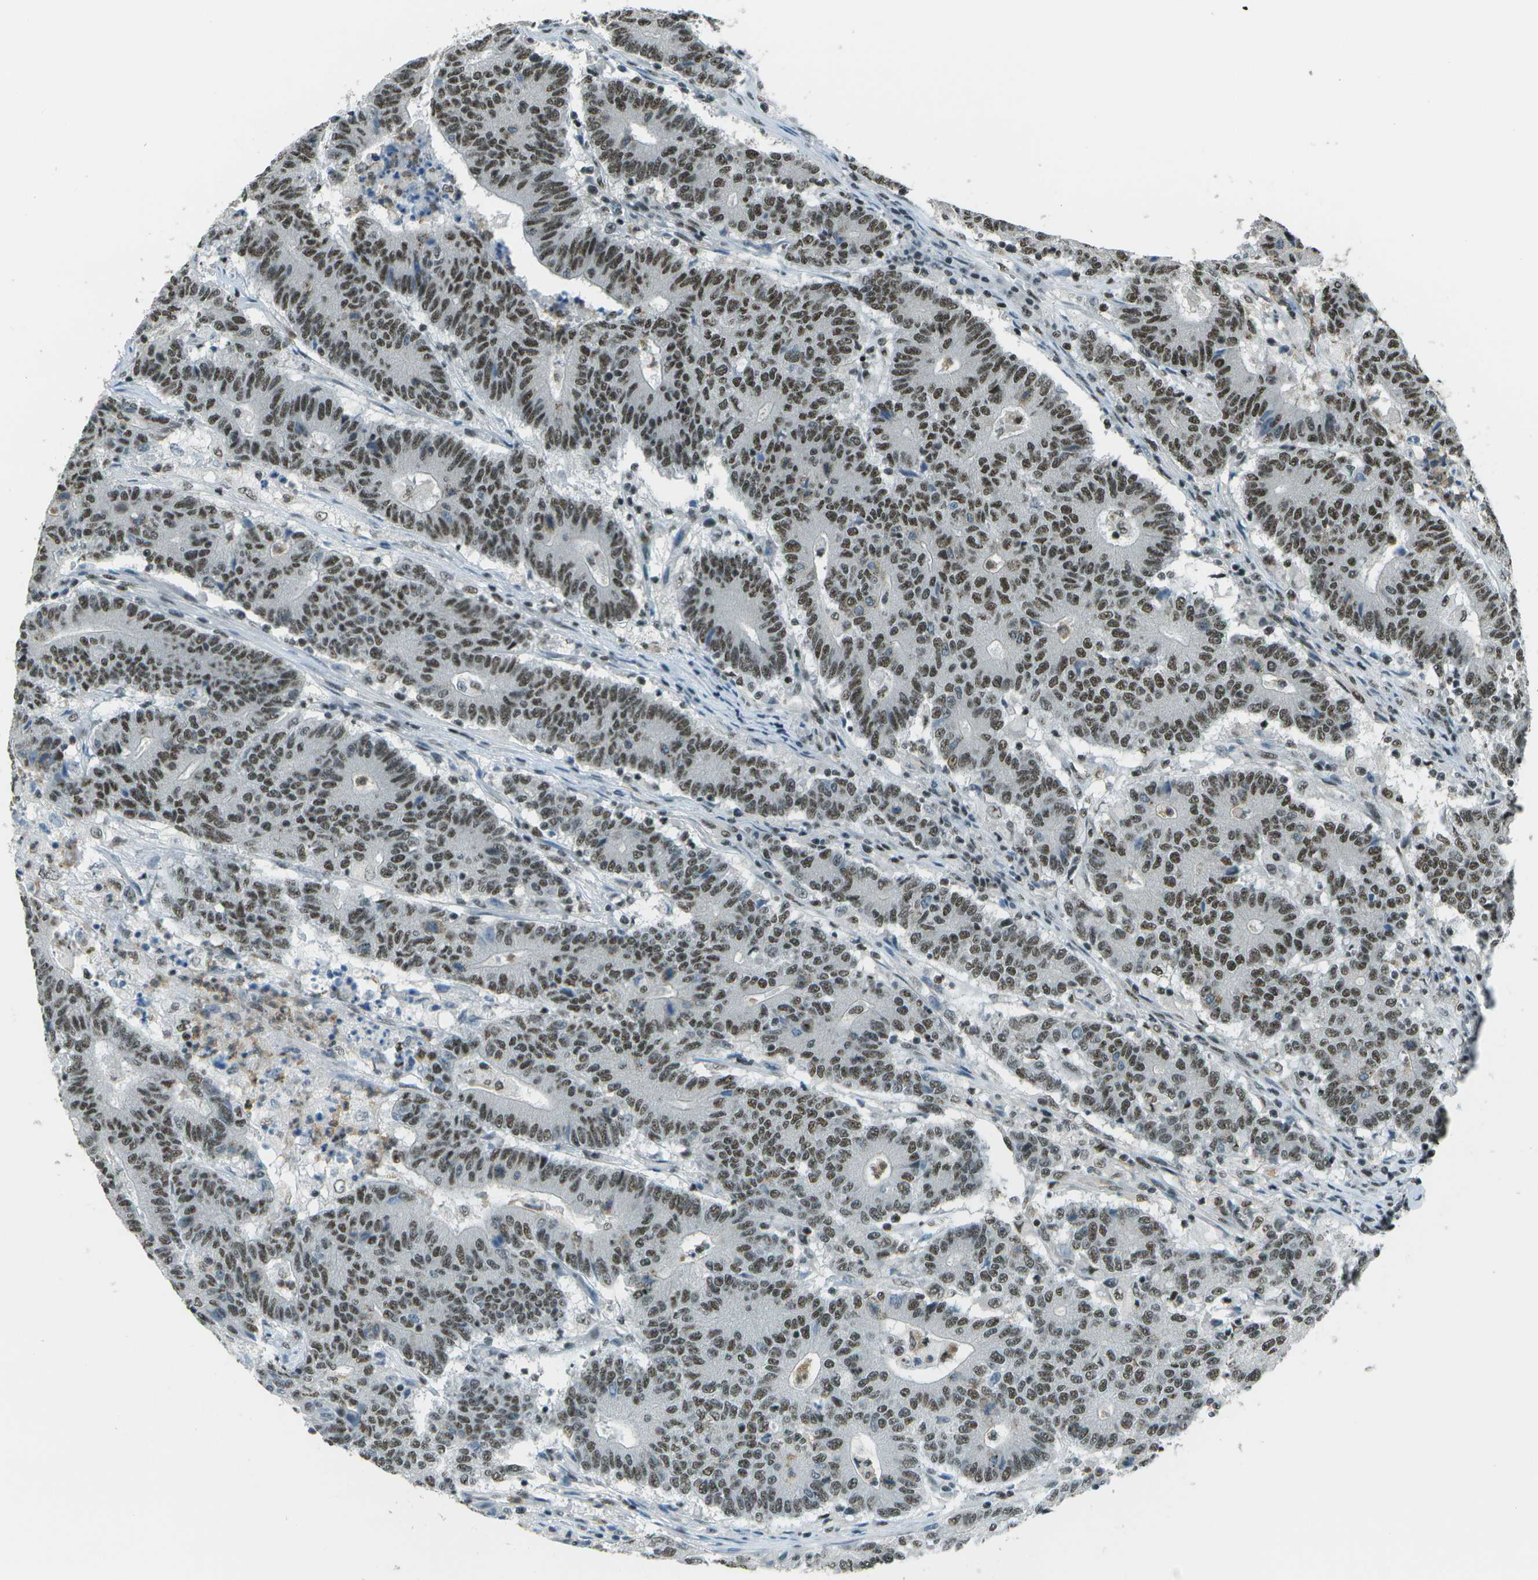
{"staining": {"intensity": "moderate", "quantity": ">75%", "location": "nuclear"}, "tissue": "colorectal cancer", "cell_type": "Tumor cells", "image_type": "cancer", "snomed": [{"axis": "morphology", "description": "Normal tissue, NOS"}, {"axis": "morphology", "description": "Adenocarcinoma, NOS"}, {"axis": "topography", "description": "Colon"}], "caption": "High-power microscopy captured an immunohistochemistry (IHC) image of colorectal adenocarcinoma, revealing moderate nuclear staining in about >75% of tumor cells. The protein is stained brown, and the nuclei are stained in blue (DAB (3,3'-diaminobenzidine) IHC with brightfield microscopy, high magnification).", "gene": "DEPDC1", "patient": {"sex": "female", "age": 75}}